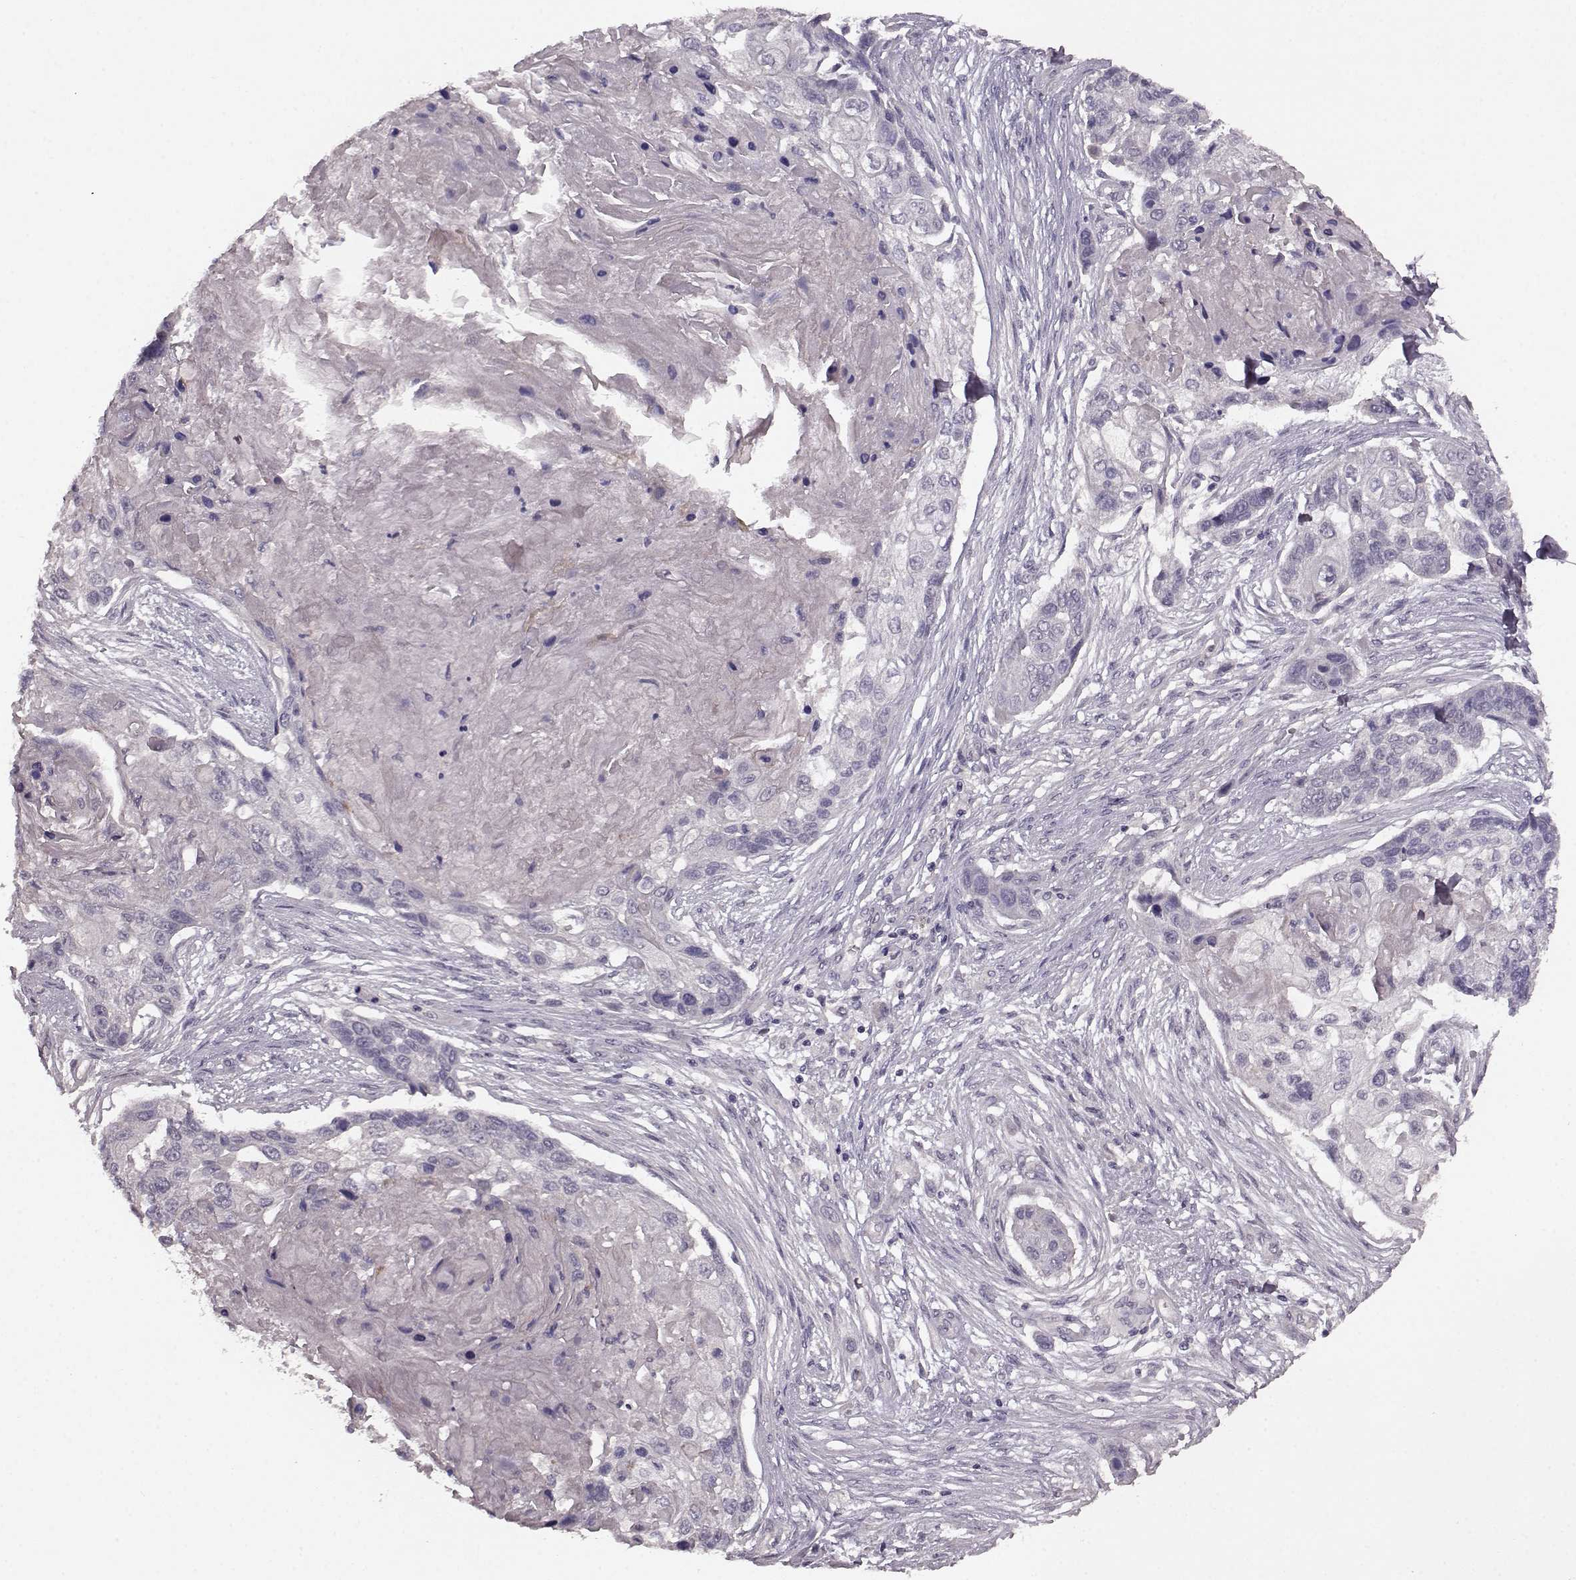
{"staining": {"intensity": "negative", "quantity": "none", "location": "none"}, "tissue": "lung cancer", "cell_type": "Tumor cells", "image_type": "cancer", "snomed": [{"axis": "morphology", "description": "Squamous cell carcinoma, NOS"}, {"axis": "topography", "description": "Lung"}], "caption": "Photomicrograph shows no significant protein staining in tumor cells of lung squamous cell carcinoma.", "gene": "SLC52A3", "patient": {"sex": "male", "age": 69}}